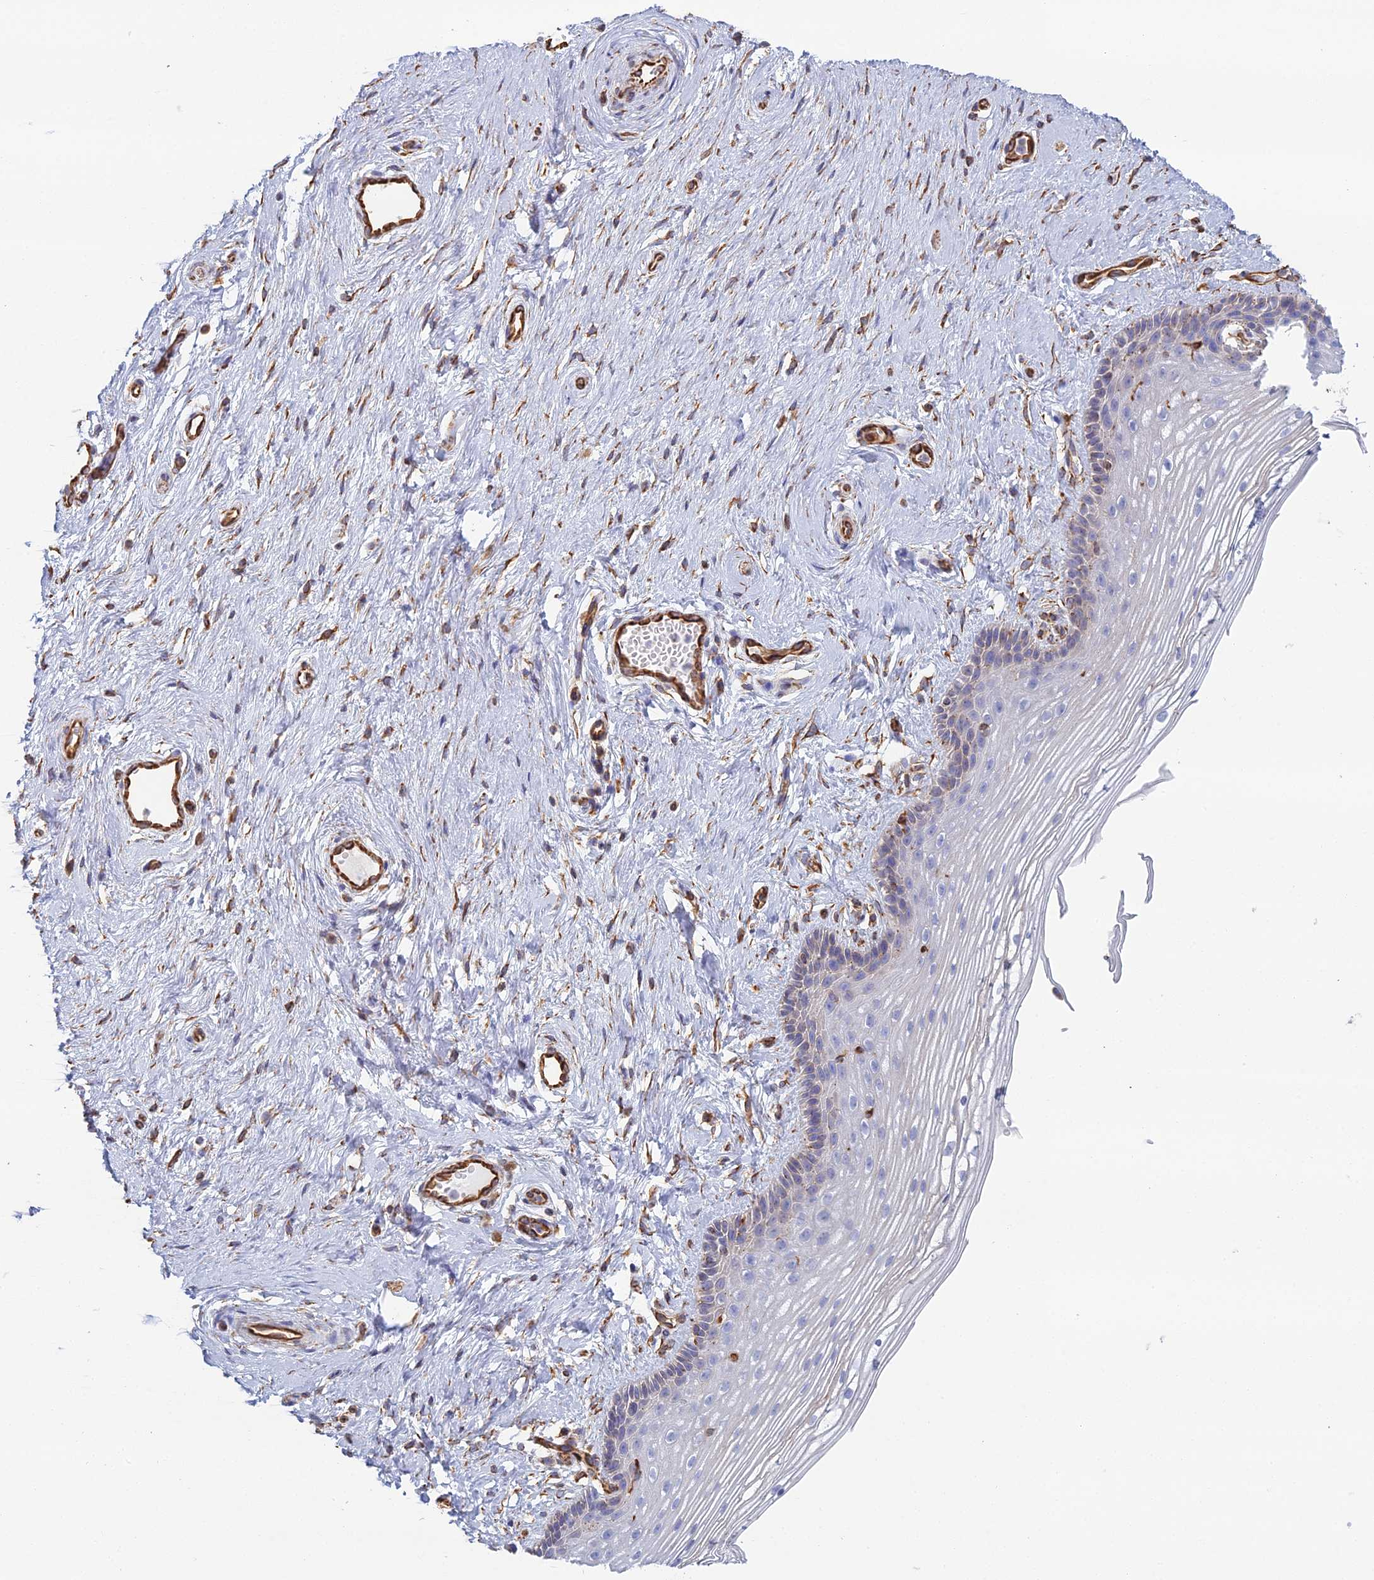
{"staining": {"intensity": "negative", "quantity": "none", "location": "none"}, "tissue": "vagina", "cell_type": "Squamous epithelial cells", "image_type": "normal", "snomed": [{"axis": "morphology", "description": "Normal tissue, NOS"}, {"axis": "topography", "description": "Vagina"}], "caption": "This is an immunohistochemistry photomicrograph of unremarkable vagina. There is no staining in squamous epithelial cells.", "gene": "CLVS2", "patient": {"sex": "female", "age": 46}}